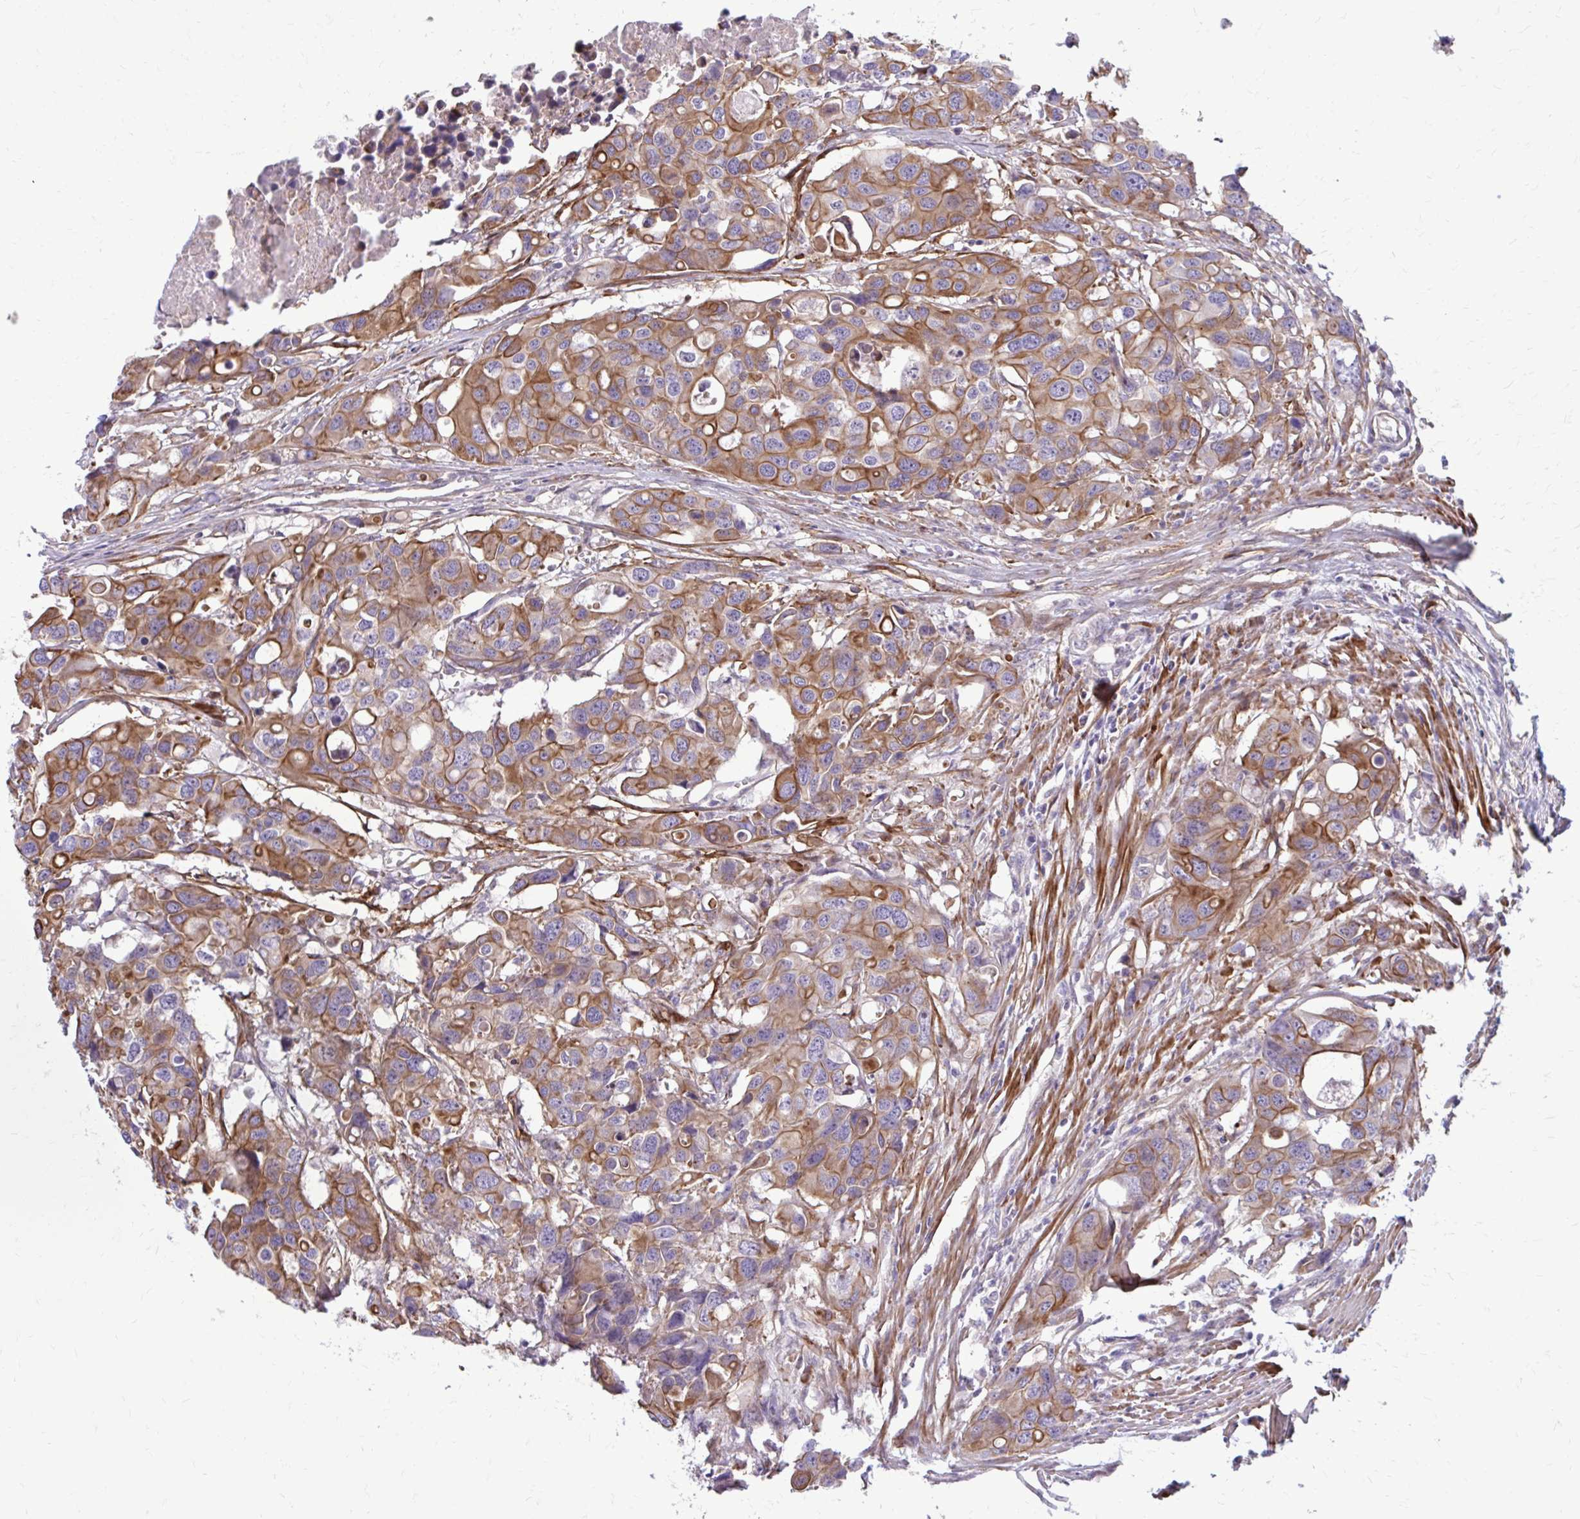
{"staining": {"intensity": "moderate", "quantity": ">75%", "location": "cytoplasmic/membranous"}, "tissue": "colorectal cancer", "cell_type": "Tumor cells", "image_type": "cancer", "snomed": [{"axis": "morphology", "description": "Adenocarcinoma, NOS"}, {"axis": "topography", "description": "Colon"}], "caption": "Tumor cells demonstrate moderate cytoplasmic/membranous positivity in about >75% of cells in colorectal adenocarcinoma.", "gene": "FAP", "patient": {"sex": "male", "age": 77}}